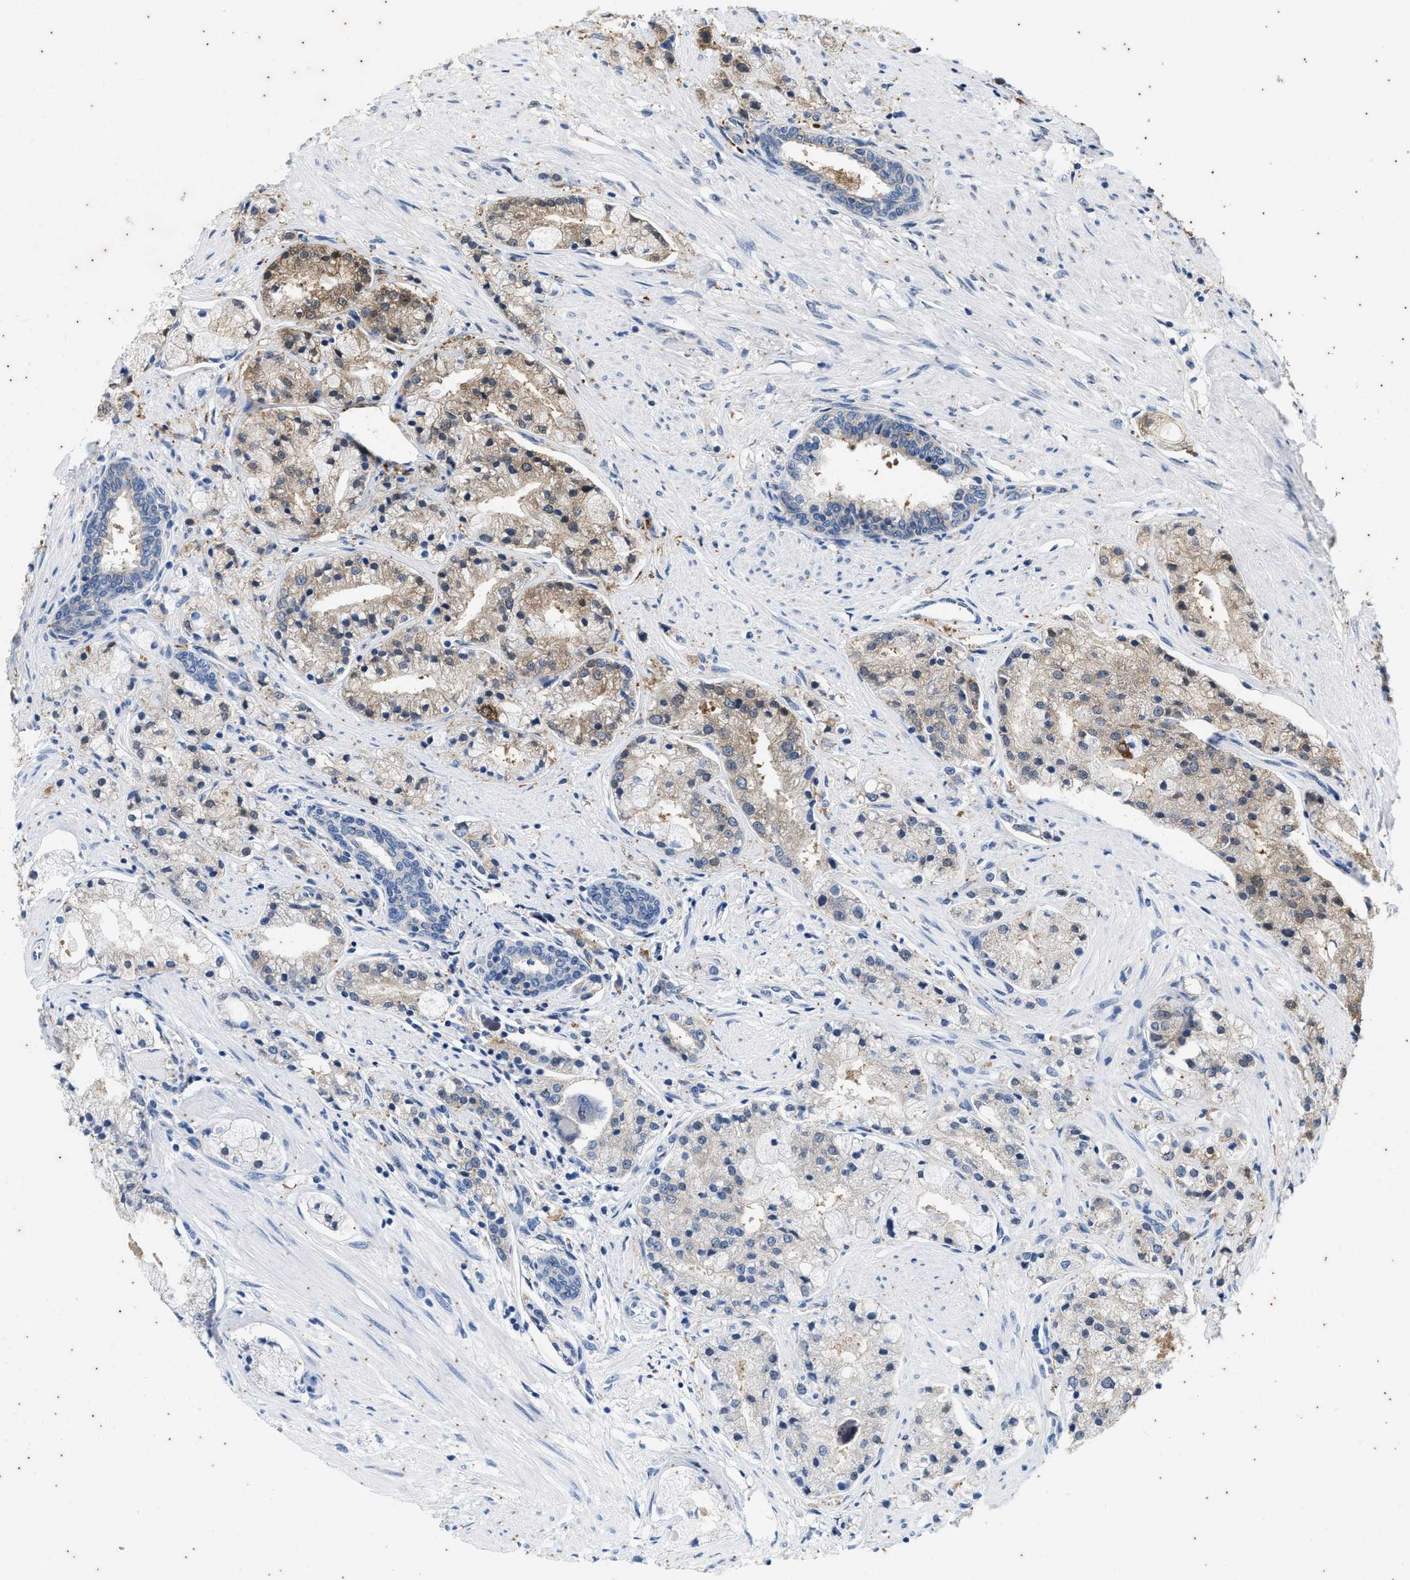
{"staining": {"intensity": "weak", "quantity": "25%-75%", "location": "cytoplasmic/membranous"}, "tissue": "prostate cancer", "cell_type": "Tumor cells", "image_type": "cancer", "snomed": [{"axis": "morphology", "description": "Adenocarcinoma, High grade"}, {"axis": "topography", "description": "Prostate"}], "caption": "DAB (3,3'-diaminobenzidine) immunohistochemical staining of prostate adenocarcinoma (high-grade) demonstrates weak cytoplasmic/membranous protein staining in about 25%-75% of tumor cells.", "gene": "COX19", "patient": {"sex": "male", "age": 50}}